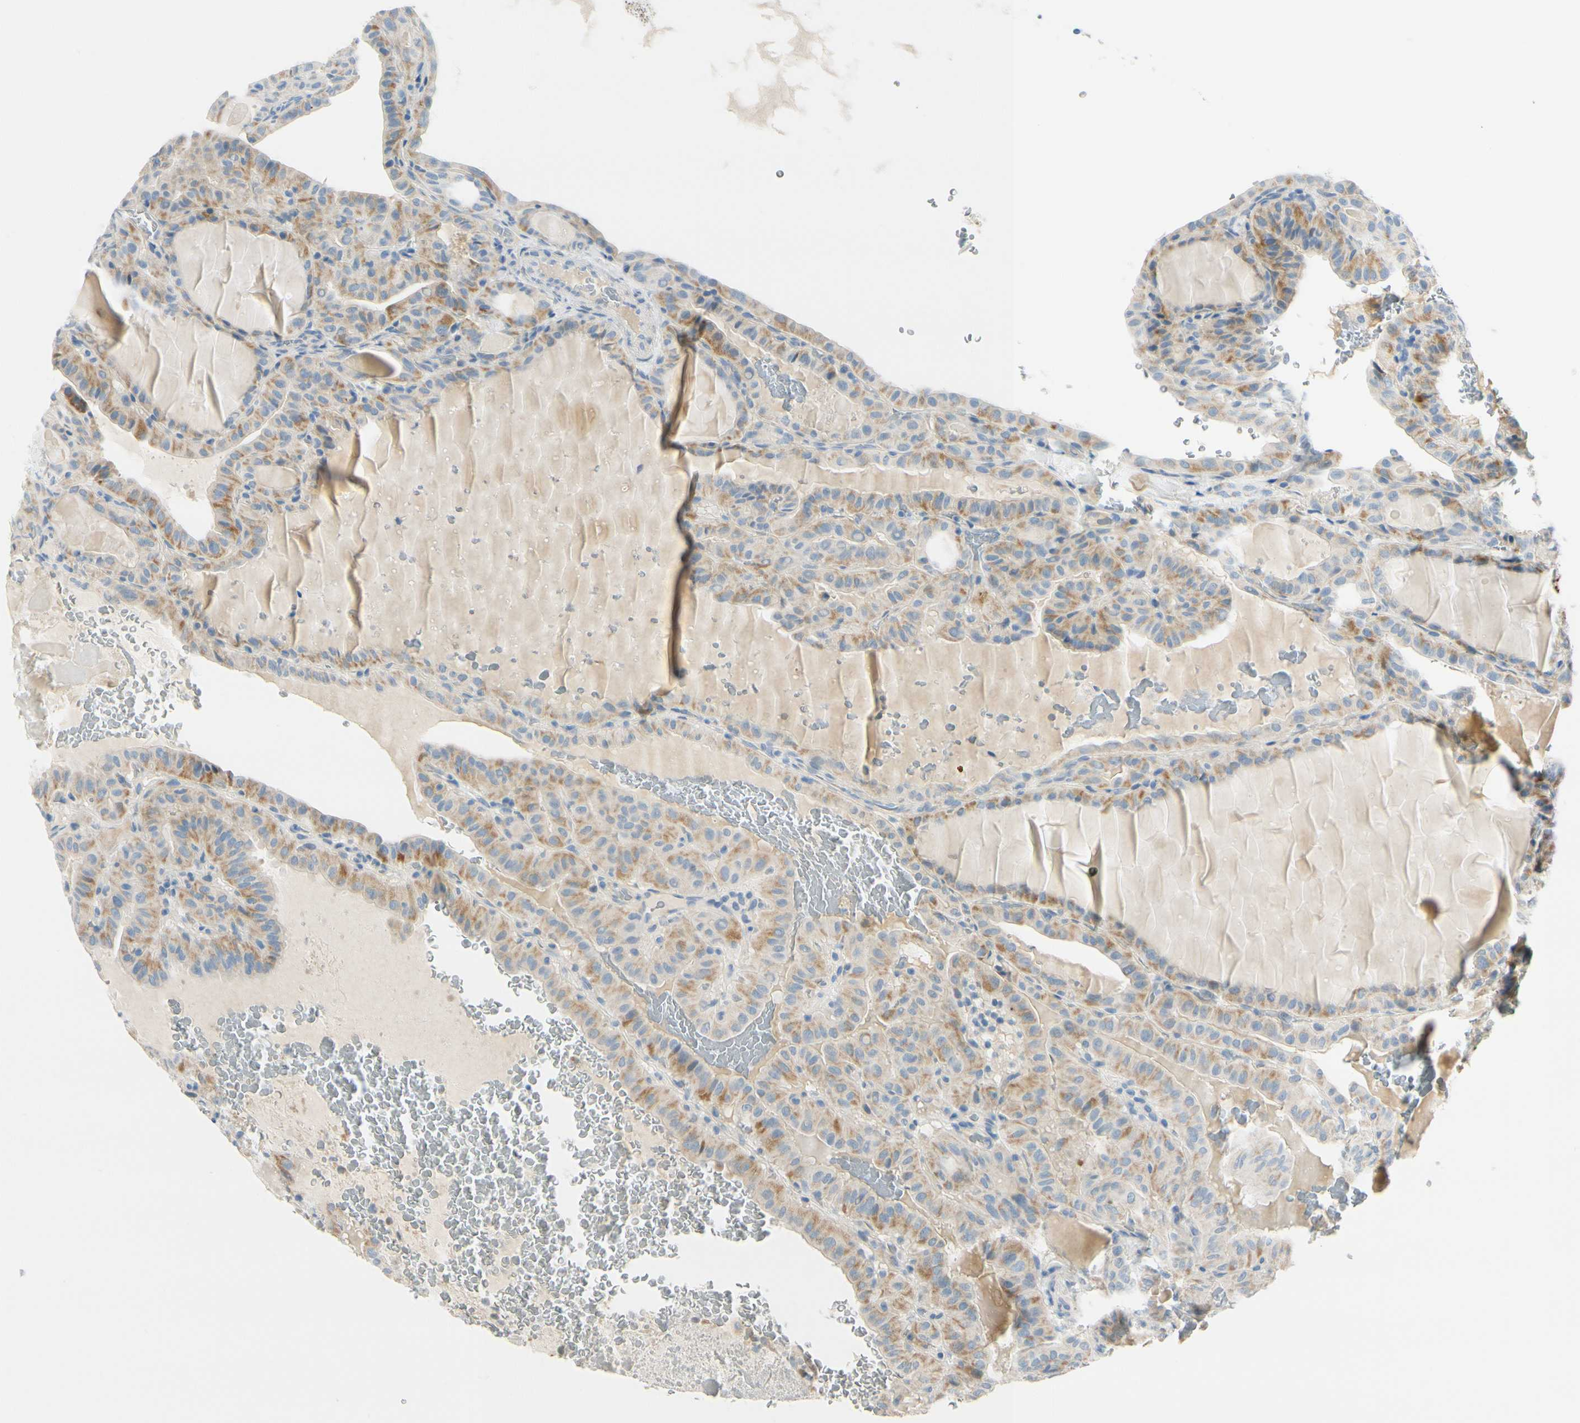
{"staining": {"intensity": "moderate", "quantity": ">75%", "location": "cytoplasmic/membranous"}, "tissue": "thyroid cancer", "cell_type": "Tumor cells", "image_type": "cancer", "snomed": [{"axis": "morphology", "description": "Papillary adenocarcinoma, NOS"}, {"axis": "topography", "description": "Thyroid gland"}], "caption": "Immunohistochemistry micrograph of neoplastic tissue: human thyroid cancer stained using immunohistochemistry (IHC) displays medium levels of moderate protein expression localized specifically in the cytoplasmic/membranous of tumor cells, appearing as a cytoplasmic/membranous brown color.", "gene": "GALNT5", "patient": {"sex": "male", "age": 77}}